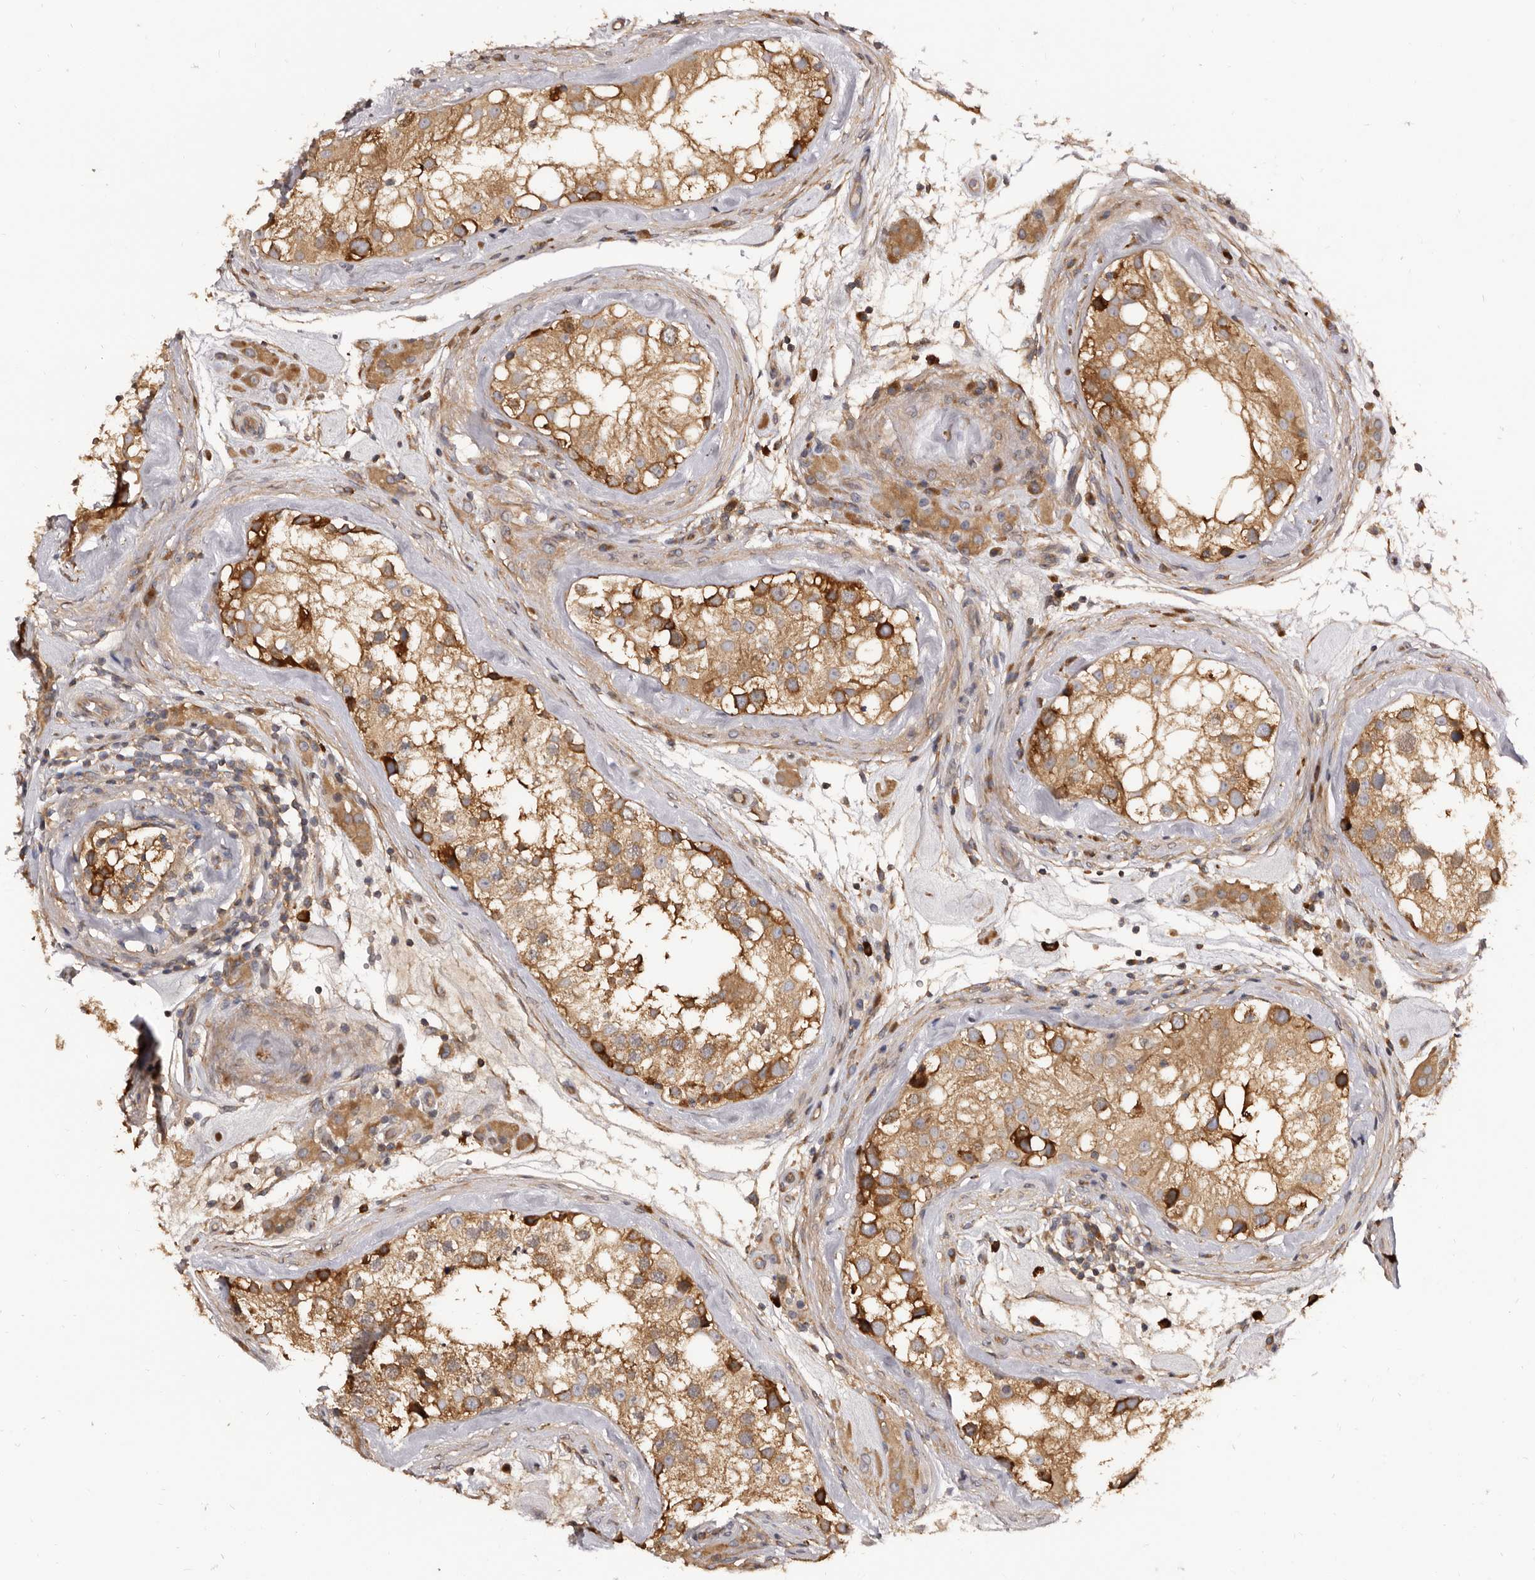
{"staining": {"intensity": "moderate", "quantity": ">75%", "location": "cytoplasmic/membranous"}, "tissue": "testis", "cell_type": "Cells in seminiferous ducts", "image_type": "normal", "snomed": [{"axis": "morphology", "description": "Normal tissue, NOS"}, {"axis": "topography", "description": "Testis"}], "caption": "An immunohistochemistry (IHC) photomicrograph of benign tissue is shown. Protein staining in brown highlights moderate cytoplasmic/membranous positivity in testis within cells in seminiferous ducts. The protein of interest is shown in brown color, while the nuclei are stained blue.", "gene": "ADAMTS20", "patient": {"sex": "male", "age": 46}}